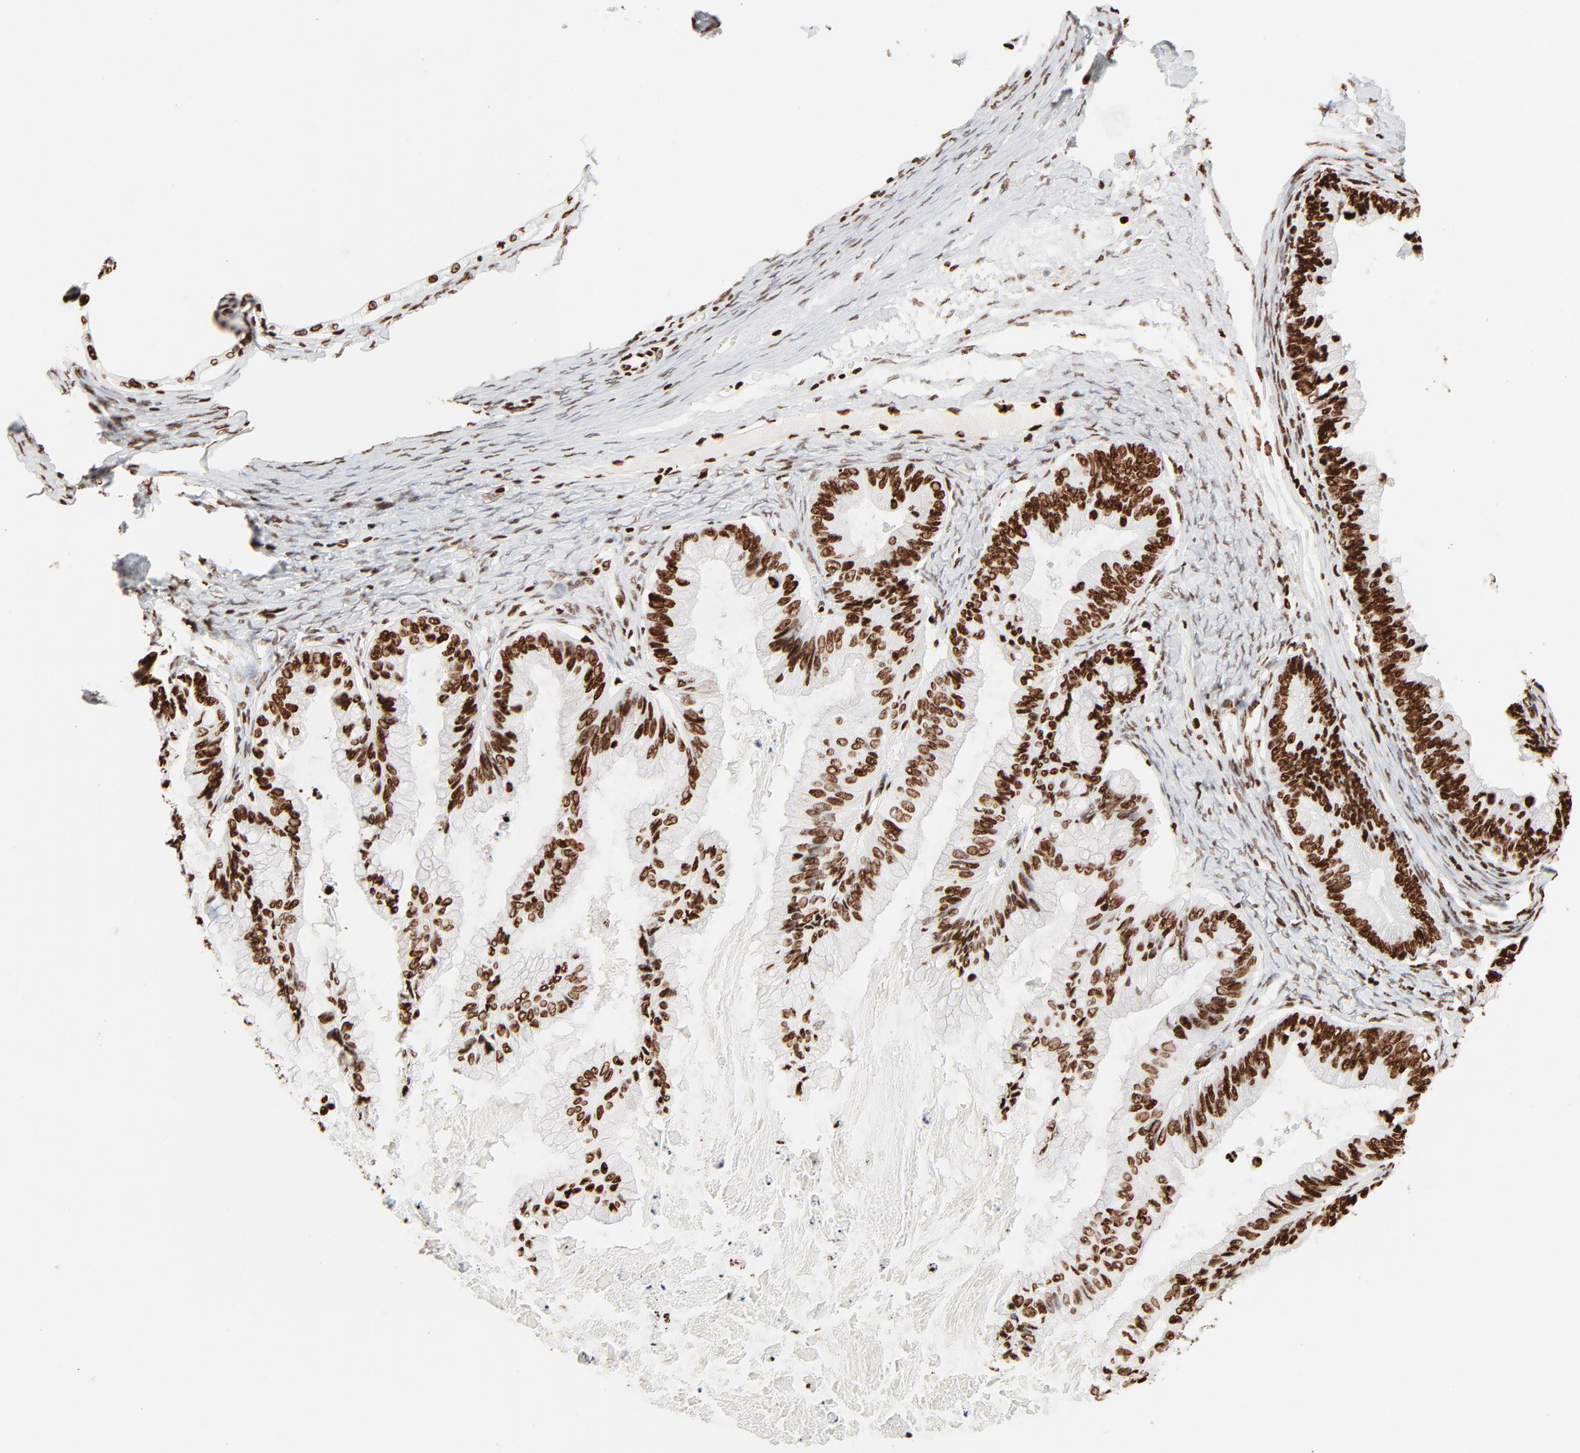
{"staining": {"intensity": "strong", "quantity": ">75%", "location": "nuclear"}, "tissue": "ovarian cancer", "cell_type": "Tumor cells", "image_type": "cancer", "snomed": [{"axis": "morphology", "description": "Cystadenocarcinoma, mucinous, NOS"}, {"axis": "topography", "description": "Ovary"}], "caption": "Ovarian cancer (mucinous cystadenocarcinoma) stained with a brown dye reveals strong nuclear positive staining in about >75% of tumor cells.", "gene": "HMGB2", "patient": {"sex": "female", "age": 57}}